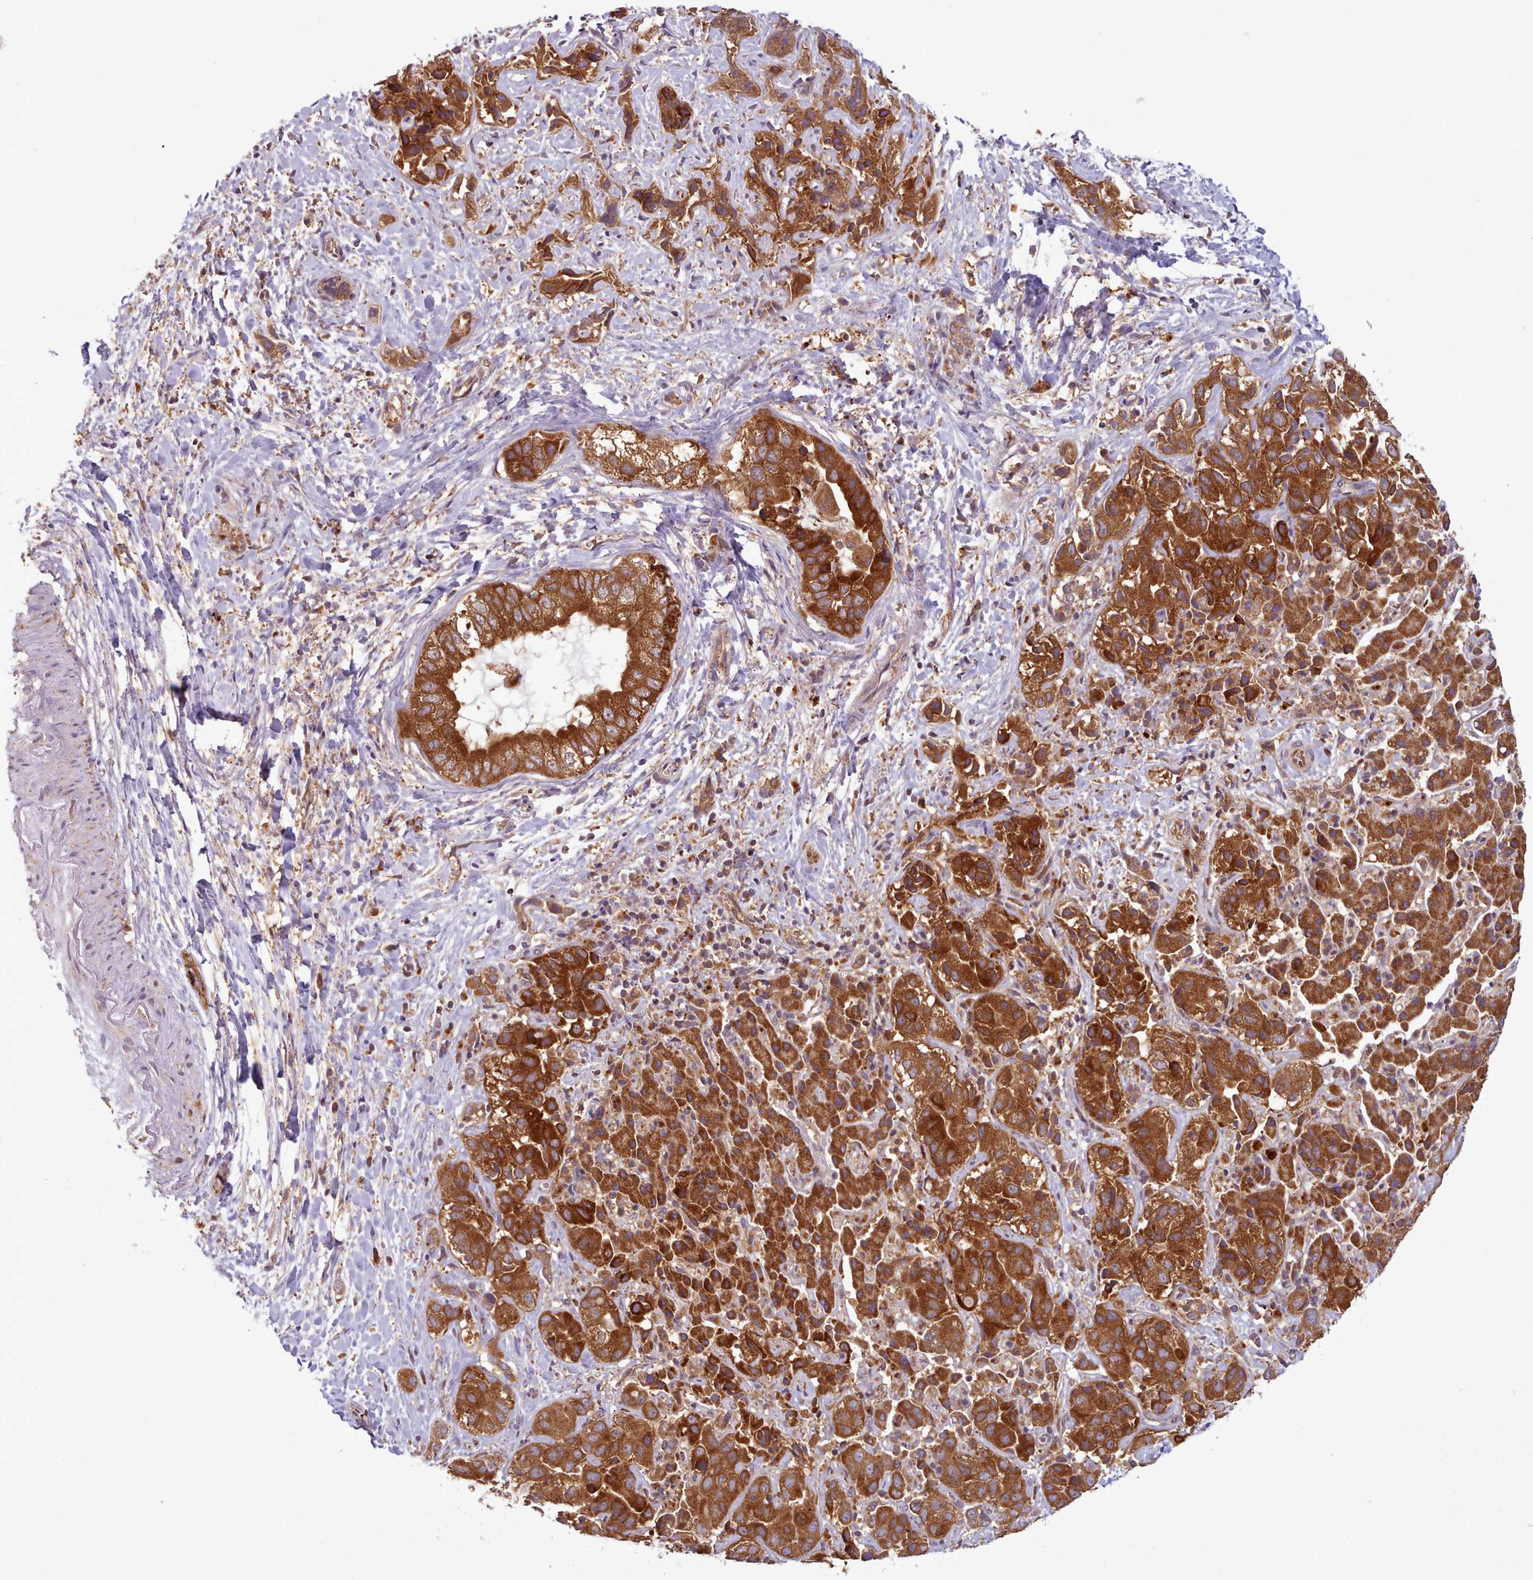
{"staining": {"intensity": "strong", "quantity": ">75%", "location": "cytoplasmic/membranous"}, "tissue": "liver cancer", "cell_type": "Tumor cells", "image_type": "cancer", "snomed": [{"axis": "morphology", "description": "Cholangiocarcinoma"}, {"axis": "topography", "description": "Liver"}], "caption": "Human cholangiocarcinoma (liver) stained for a protein (brown) demonstrates strong cytoplasmic/membranous positive staining in about >75% of tumor cells.", "gene": "CRYBG1", "patient": {"sex": "female", "age": 52}}